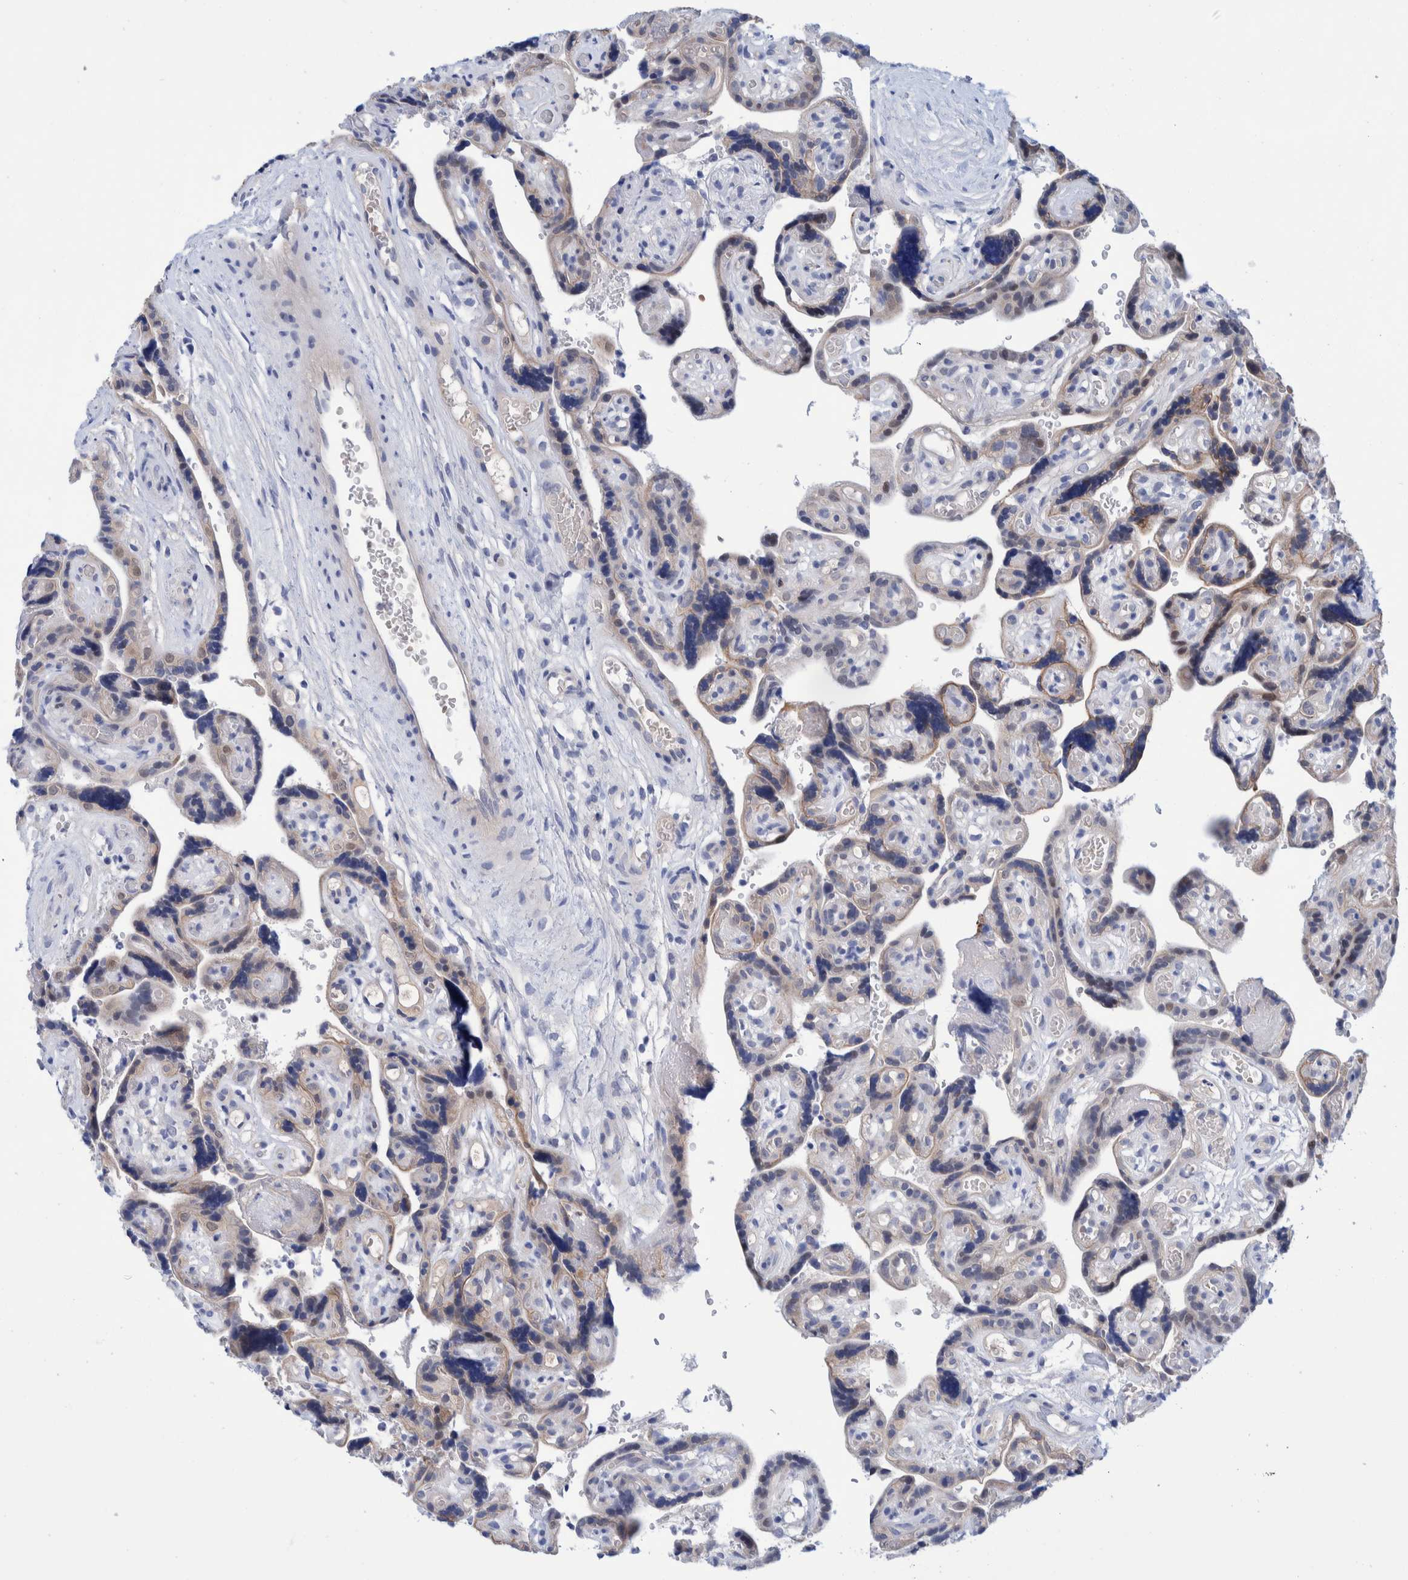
{"staining": {"intensity": "moderate", "quantity": ">75%", "location": "cytoplasmic/membranous,nuclear"}, "tissue": "placenta", "cell_type": "Decidual cells", "image_type": "normal", "snomed": [{"axis": "morphology", "description": "Normal tissue, NOS"}, {"axis": "topography", "description": "Placenta"}], "caption": "Decidual cells exhibit moderate cytoplasmic/membranous,nuclear expression in about >75% of cells in unremarkable placenta.", "gene": "PFAS", "patient": {"sex": "female", "age": 30}}